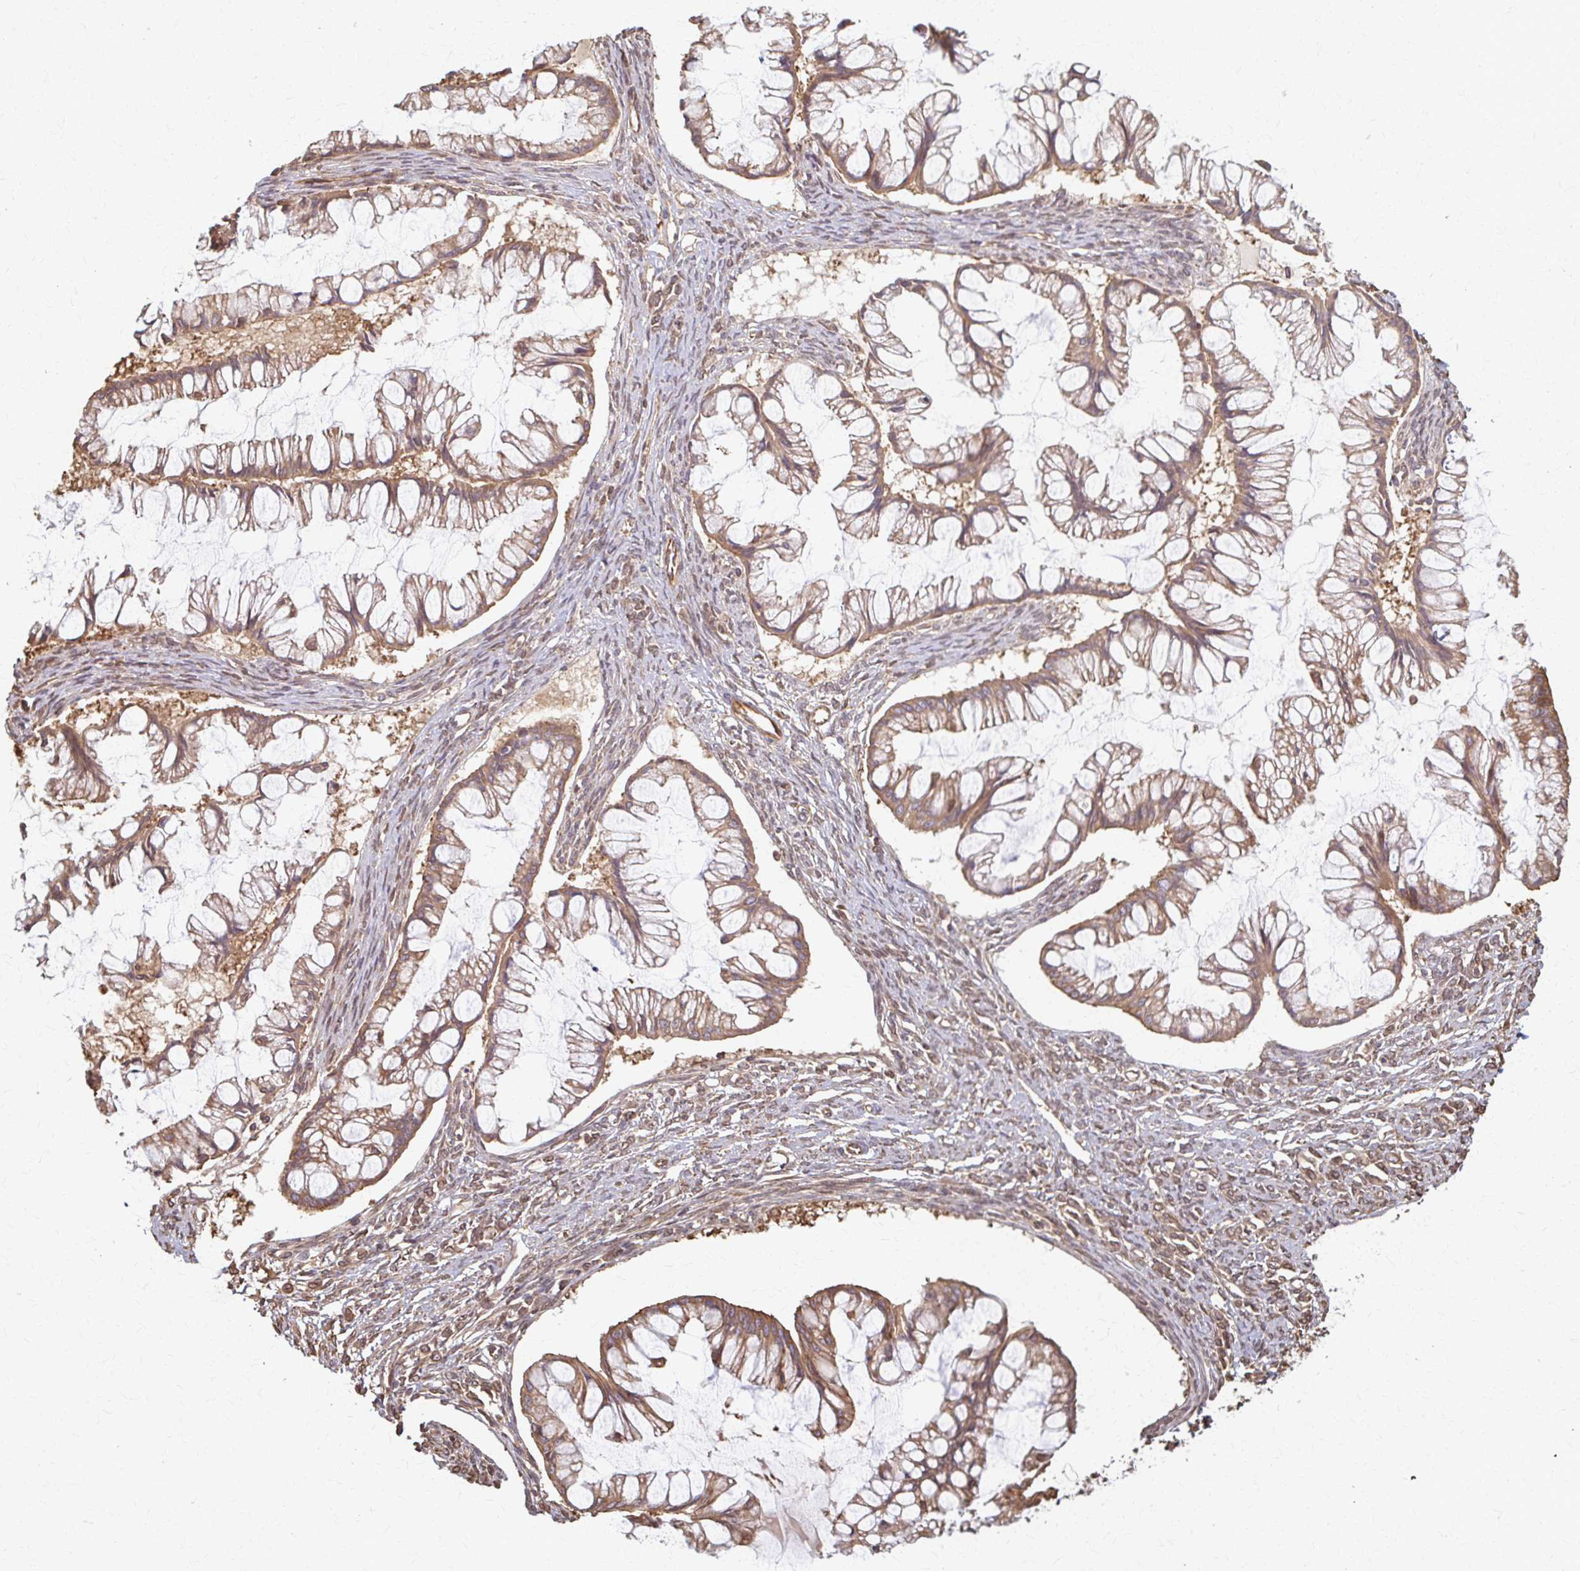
{"staining": {"intensity": "moderate", "quantity": ">75%", "location": "cytoplasmic/membranous"}, "tissue": "ovarian cancer", "cell_type": "Tumor cells", "image_type": "cancer", "snomed": [{"axis": "morphology", "description": "Cystadenocarcinoma, mucinous, NOS"}, {"axis": "topography", "description": "Ovary"}], "caption": "There is medium levels of moderate cytoplasmic/membranous expression in tumor cells of mucinous cystadenocarcinoma (ovarian), as demonstrated by immunohistochemical staining (brown color).", "gene": "ARHGAP35", "patient": {"sex": "female", "age": 73}}